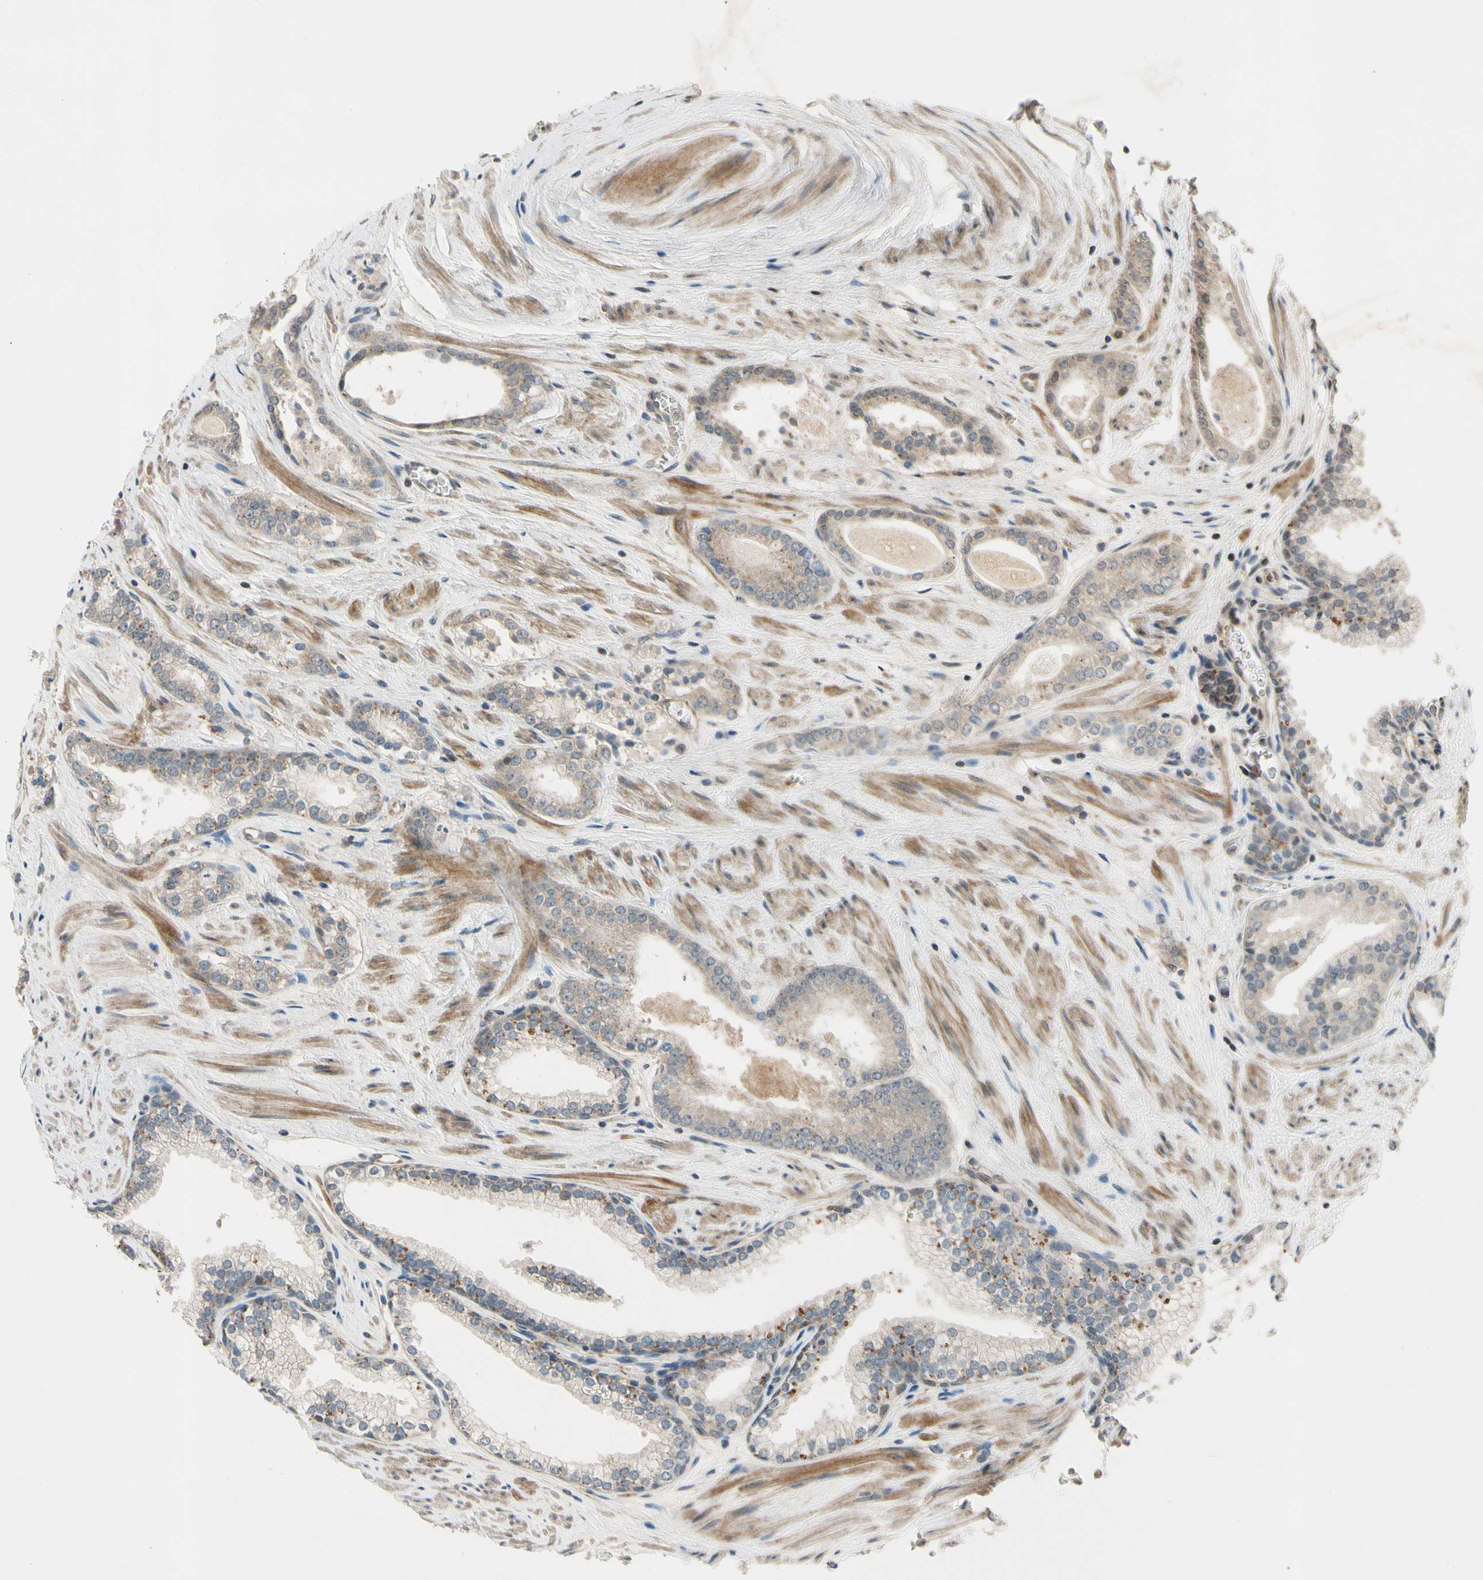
{"staining": {"intensity": "weak", "quantity": "<25%", "location": "cytoplasmic/membranous"}, "tissue": "prostate cancer", "cell_type": "Tumor cells", "image_type": "cancer", "snomed": [{"axis": "morphology", "description": "Adenocarcinoma, Low grade"}, {"axis": "topography", "description": "Prostate"}], "caption": "Prostate cancer (low-grade adenocarcinoma) was stained to show a protein in brown. There is no significant positivity in tumor cells.", "gene": "MST1R", "patient": {"sex": "male", "age": 60}}